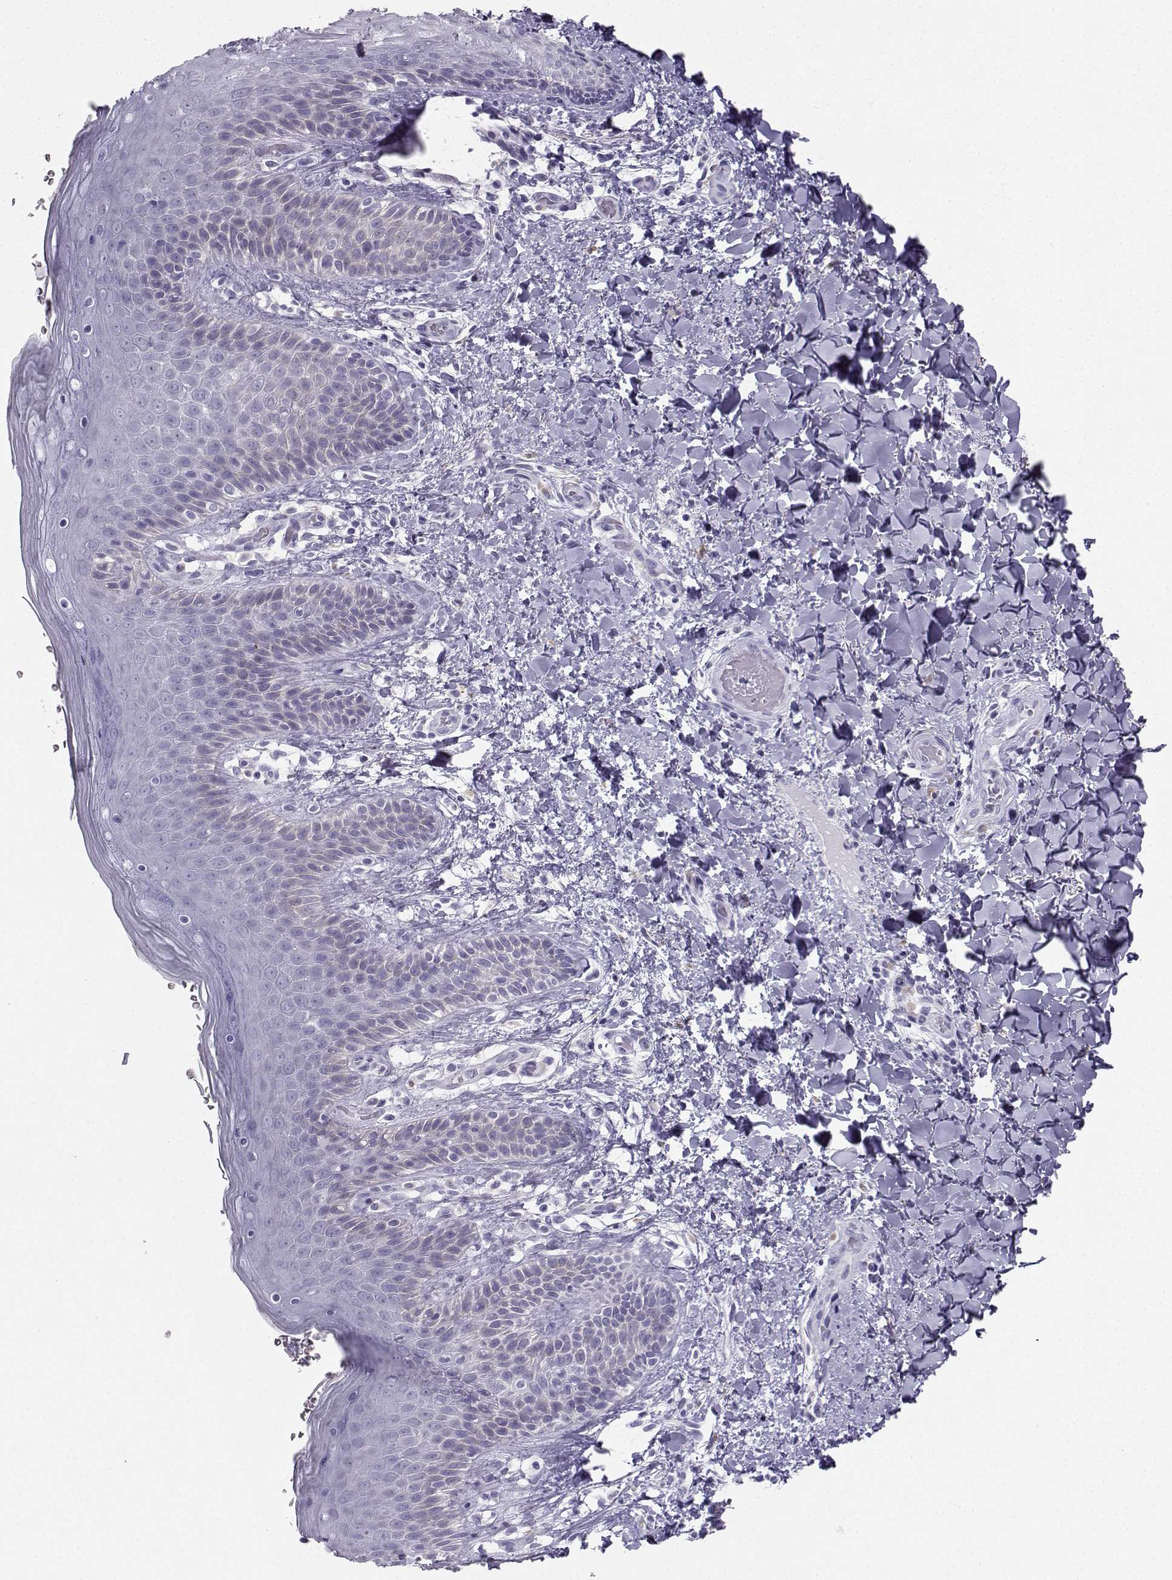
{"staining": {"intensity": "negative", "quantity": "none", "location": "none"}, "tissue": "skin", "cell_type": "Epidermal cells", "image_type": "normal", "snomed": [{"axis": "morphology", "description": "Normal tissue, NOS"}, {"axis": "topography", "description": "Anal"}], "caption": "This is a photomicrograph of immunohistochemistry (IHC) staining of normal skin, which shows no positivity in epidermal cells.", "gene": "IQCD", "patient": {"sex": "male", "age": 36}}